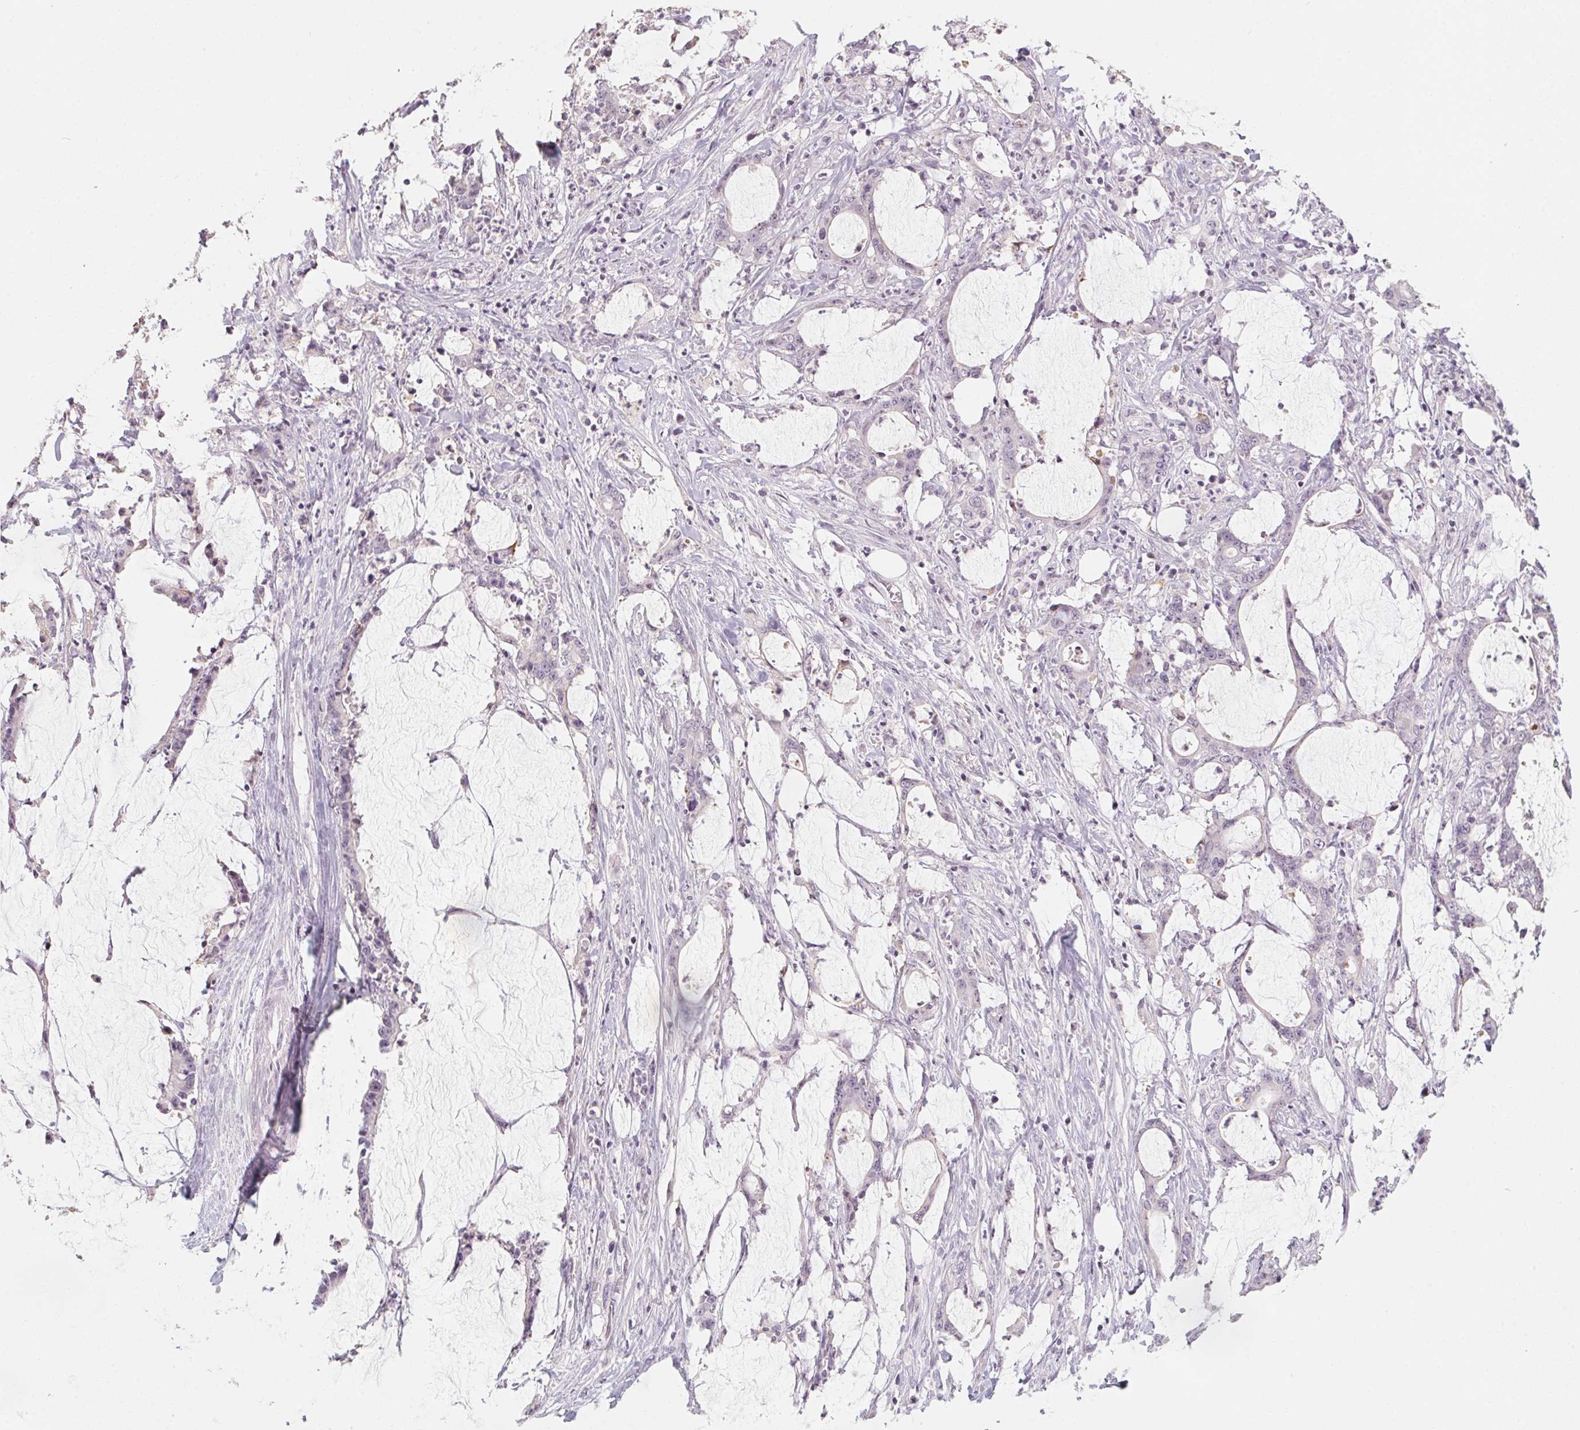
{"staining": {"intensity": "negative", "quantity": "none", "location": "none"}, "tissue": "stomach cancer", "cell_type": "Tumor cells", "image_type": "cancer", "snomed": [{"axis": "morphology", "description": "Adenocarcinoma, NOS"}, {"axis": "topography", "description": "Stomach, upper"}], "caption": "Immunohistochemistry of stomach cancer (adenocarcinoma) reveals no expression in tumor cells.", "gene": "CAPZA3", "patient": {"sex": "male", "age": 68}}